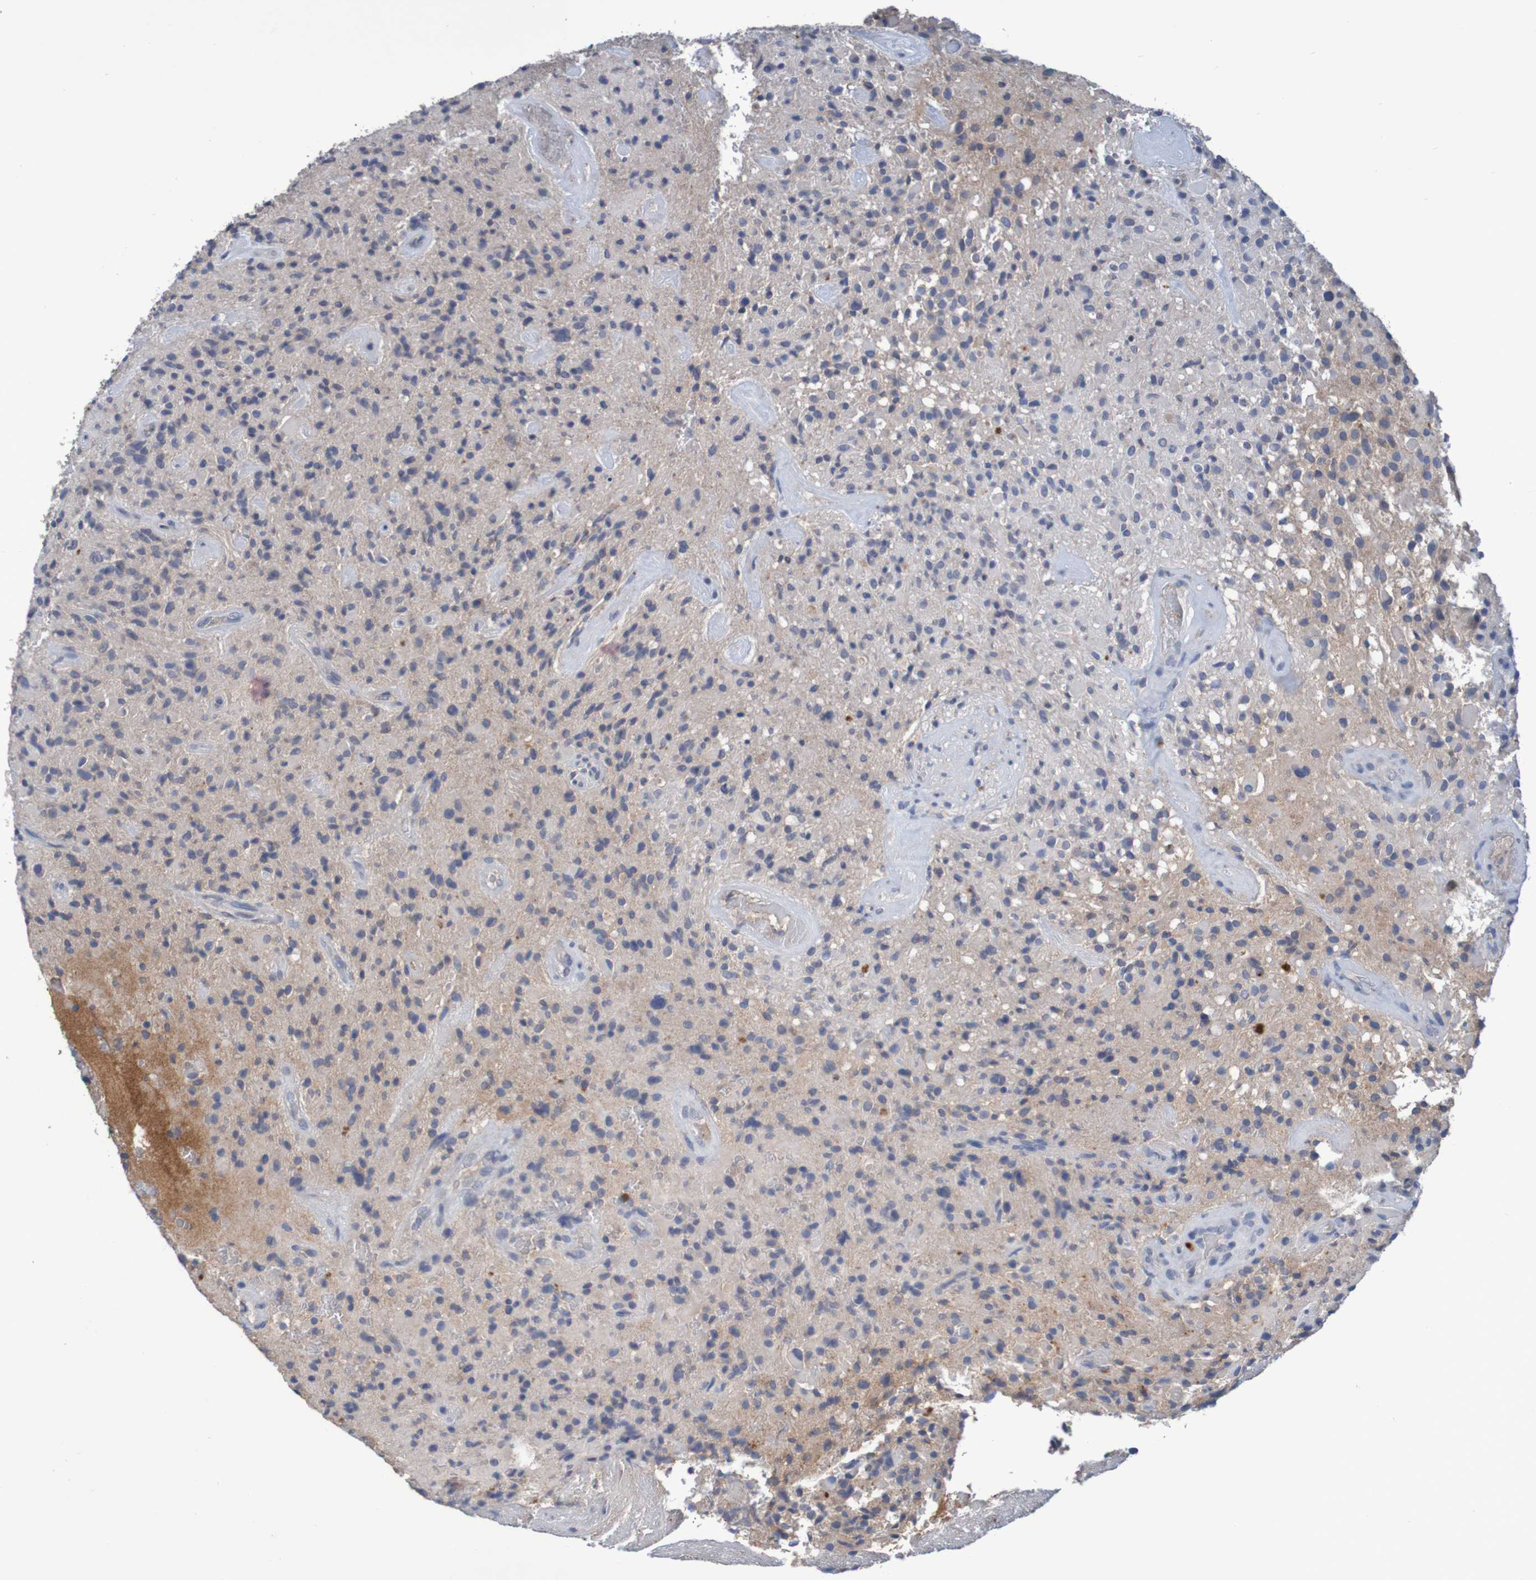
{"staining": {"intensity": "moderate", "quantity": "<25%", "location": "cytoplasmic/membranous"}, "tissue": "glioma", "cell_type": "Tumor cells", "image_type": "cancer", "snomed": [{"axis": "morphology", "description": "Glioma, malignant, High grade"}, {"axis": "topography", "description": "Brain"}], "caption": "A low amount of moderate cytoplasmic/membranous staining is identified in about <25% of tumor cells in glioma tissue.", "gene": "LTA", "patient": {"sex": "male", "age": 71}}